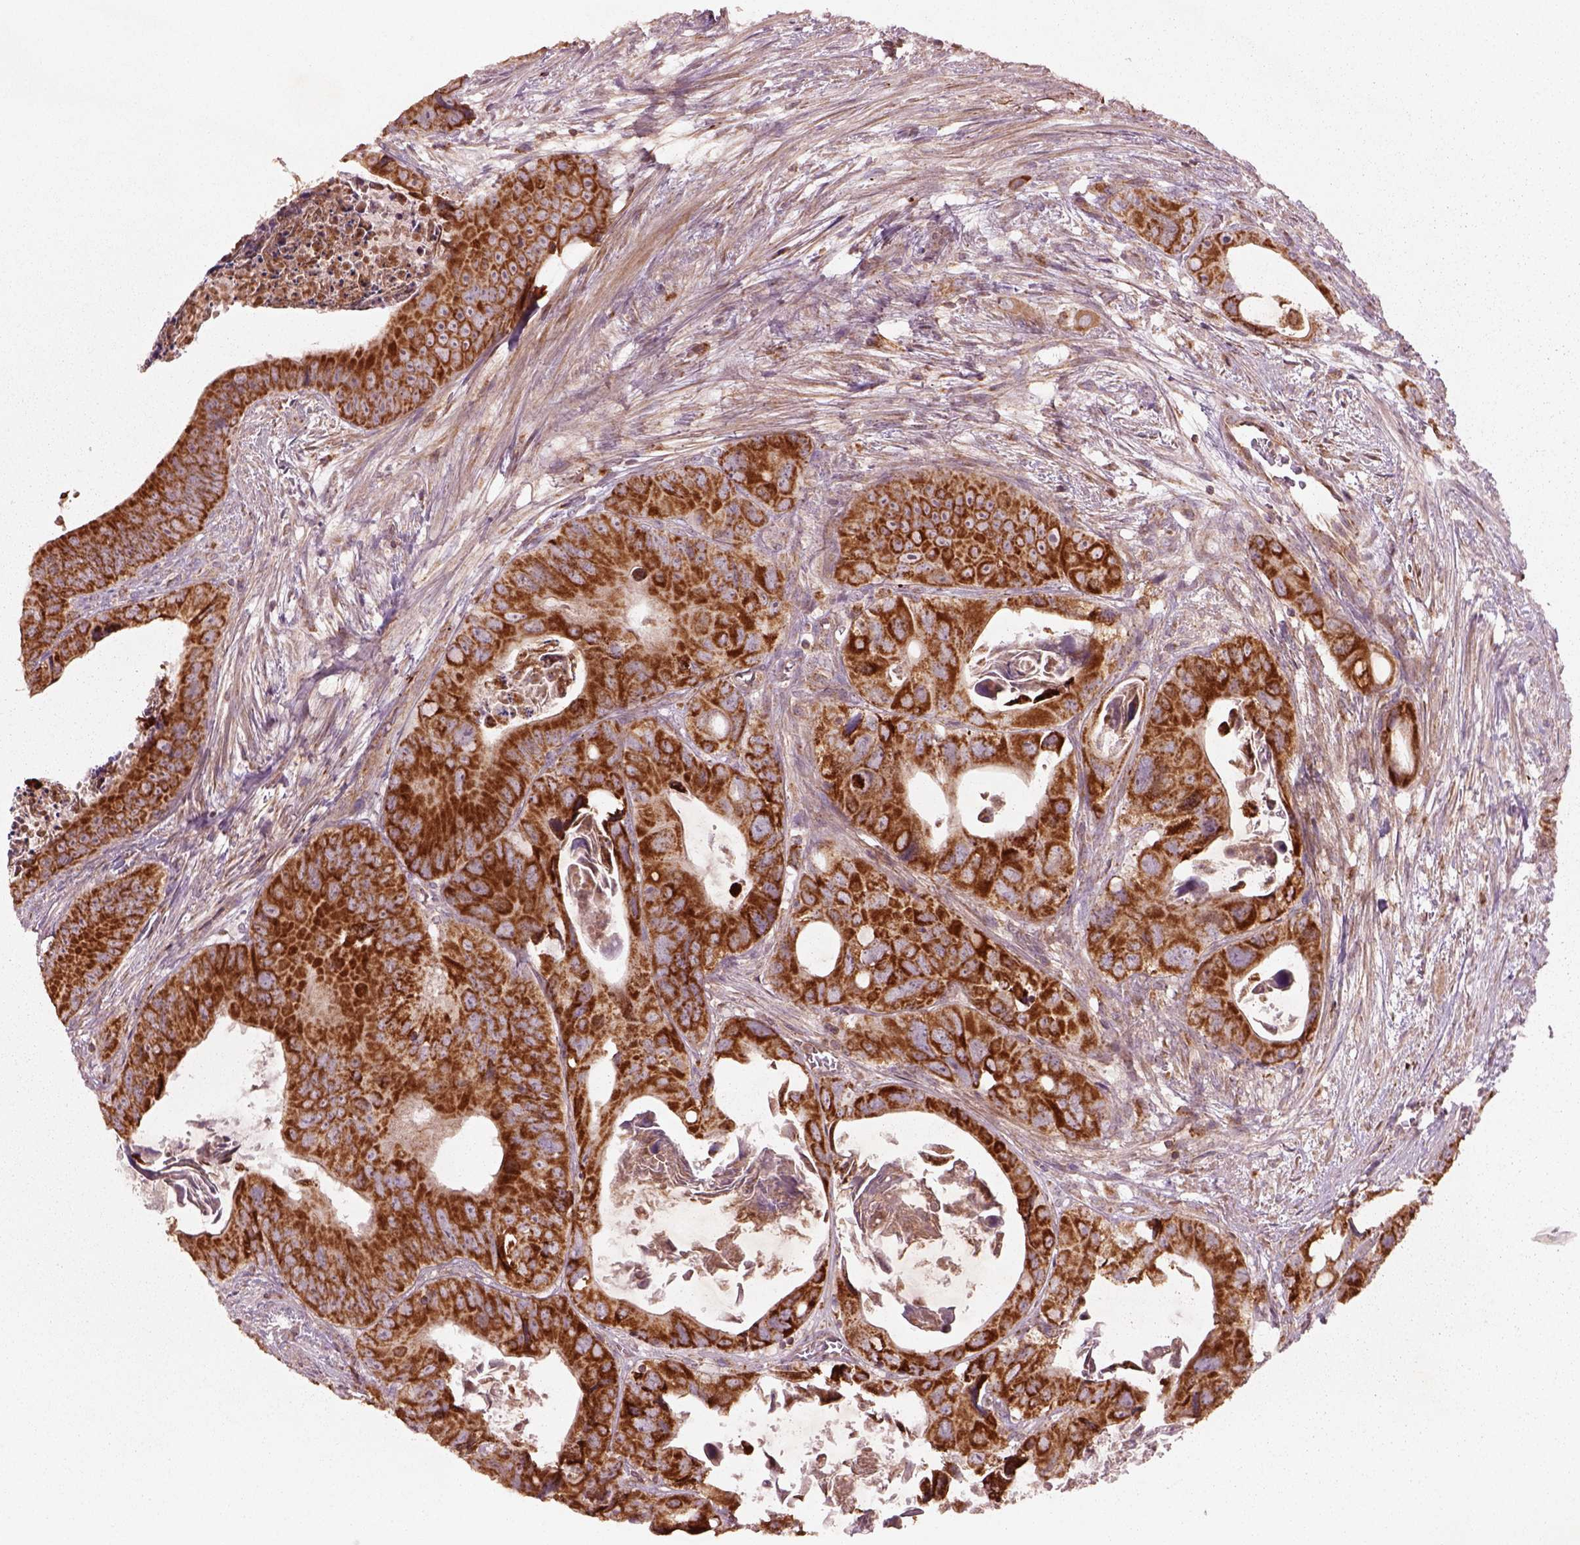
{"staining": {"intensity": "strong", "quantity": ">75%", "location": "cytoplasmic/membranous"}, "tissue": "colorectal cancer", "cell_type": "Tumor cells", "image_type": "cancer", "snomed": [{"axis": "morphology", "description": "Adenocarcinoma, NOS"}, {"axis": "topography", "description": "Rectum"}], "caption": "A high-resolution photomicrograph shows IHC staining of colorectal adenocarcinoma, which shows strong cytoplasmic/membranous staining in about >75% of tumor cells.", "gene": "SLC25A5", "patient": {"sex": "male", "age": 64}}